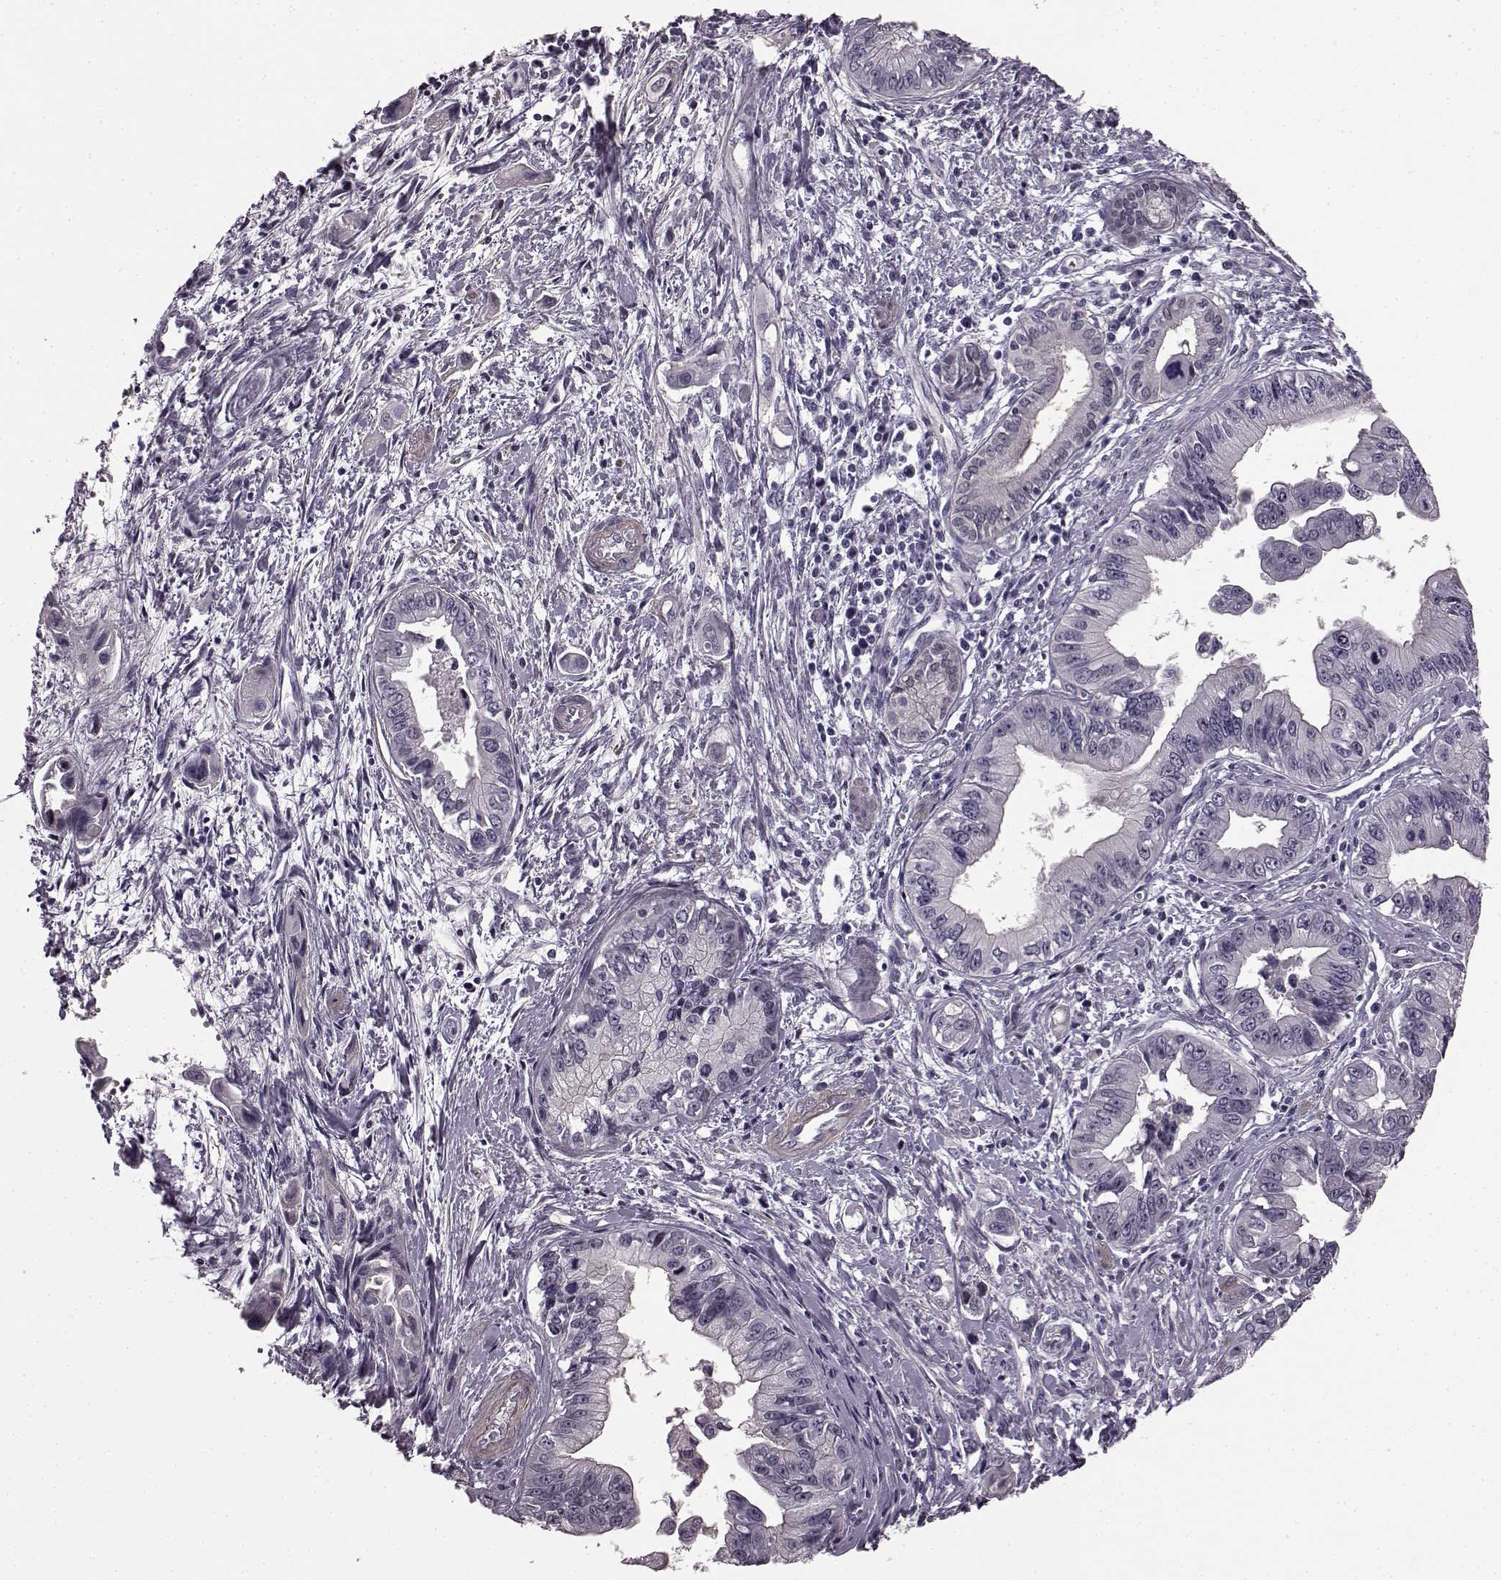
{"staining": {"intensity": "negative", "quantity": "none", "location": "none"}, "tissue": "pancreatic cancer", "cell_type": "Tumor cells", "image_type": "cancer", "snomed": [{"axis": "morphology", "description": "Adenocarcinoma, NOS"}, {"axis": "topography", "description": "Pancreas"}], "caption": "This is an immunohistochemistry (IHC) histopathology image of pancreatic adenocarcinoma. There is no expression in tumor cells.", "gene": "SLCO3A1", "patient": {"sex": "male", "age": 60}}